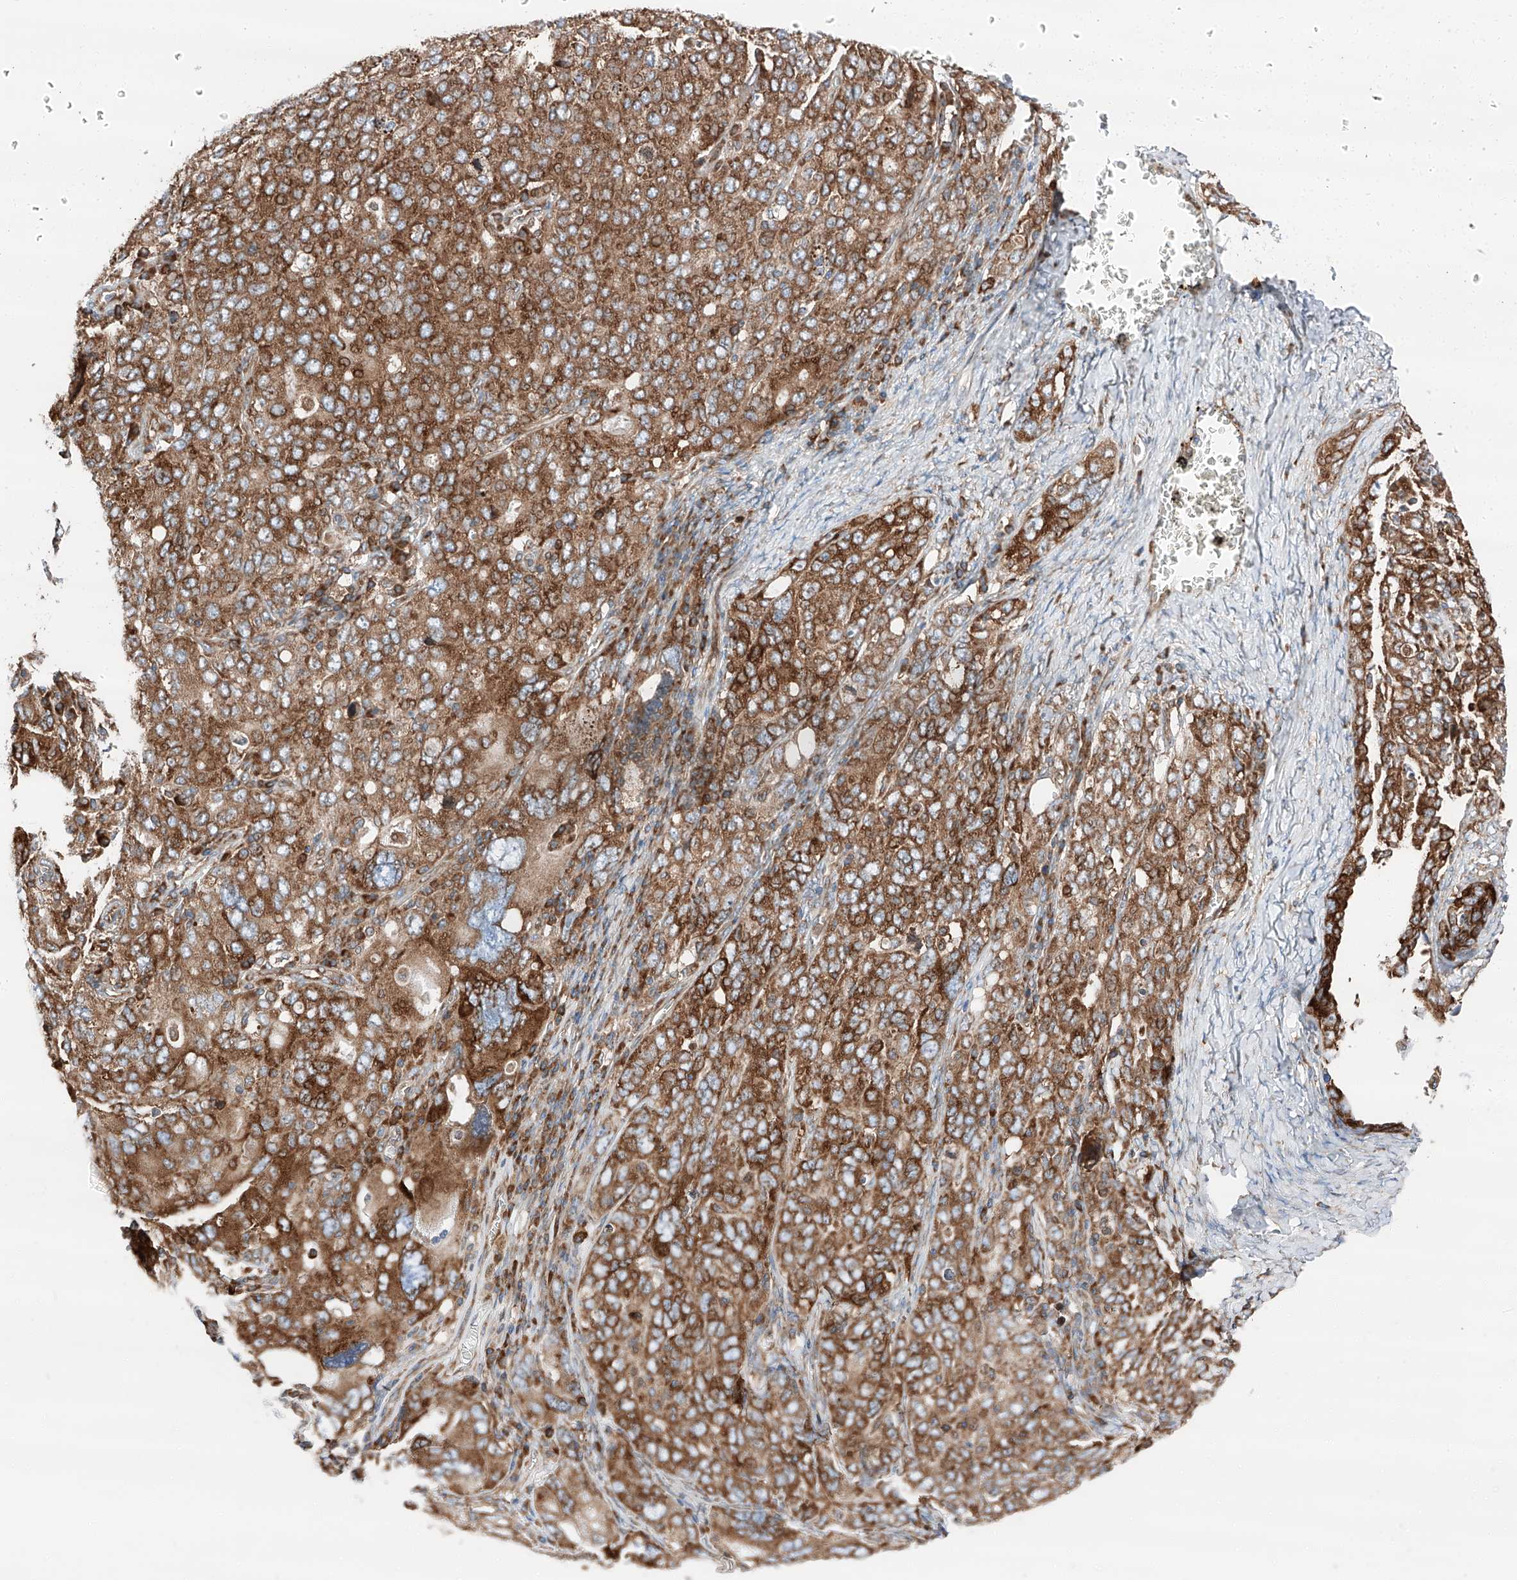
{"staining": {"intensity": "moderate", "quantity": ">75%", "location": "cytoplasmic/membranous"}, "tissue": "ovarian cancer", "cell_type": "Tumor cells", "image_type": "cancer", "snomed": [{"axis": "morphology", "description": "Carcinoma, endometroid"}, {"axis": "topography", "description": "Ovary"}], "caption": "A brown stain highlights moderate cytoplasmic/membranous staining of a protein in ovarian endometroid carcinoma tumor cells.", "gene": "ZC3H15", "patient": {"sex": "female", "age": 62}}